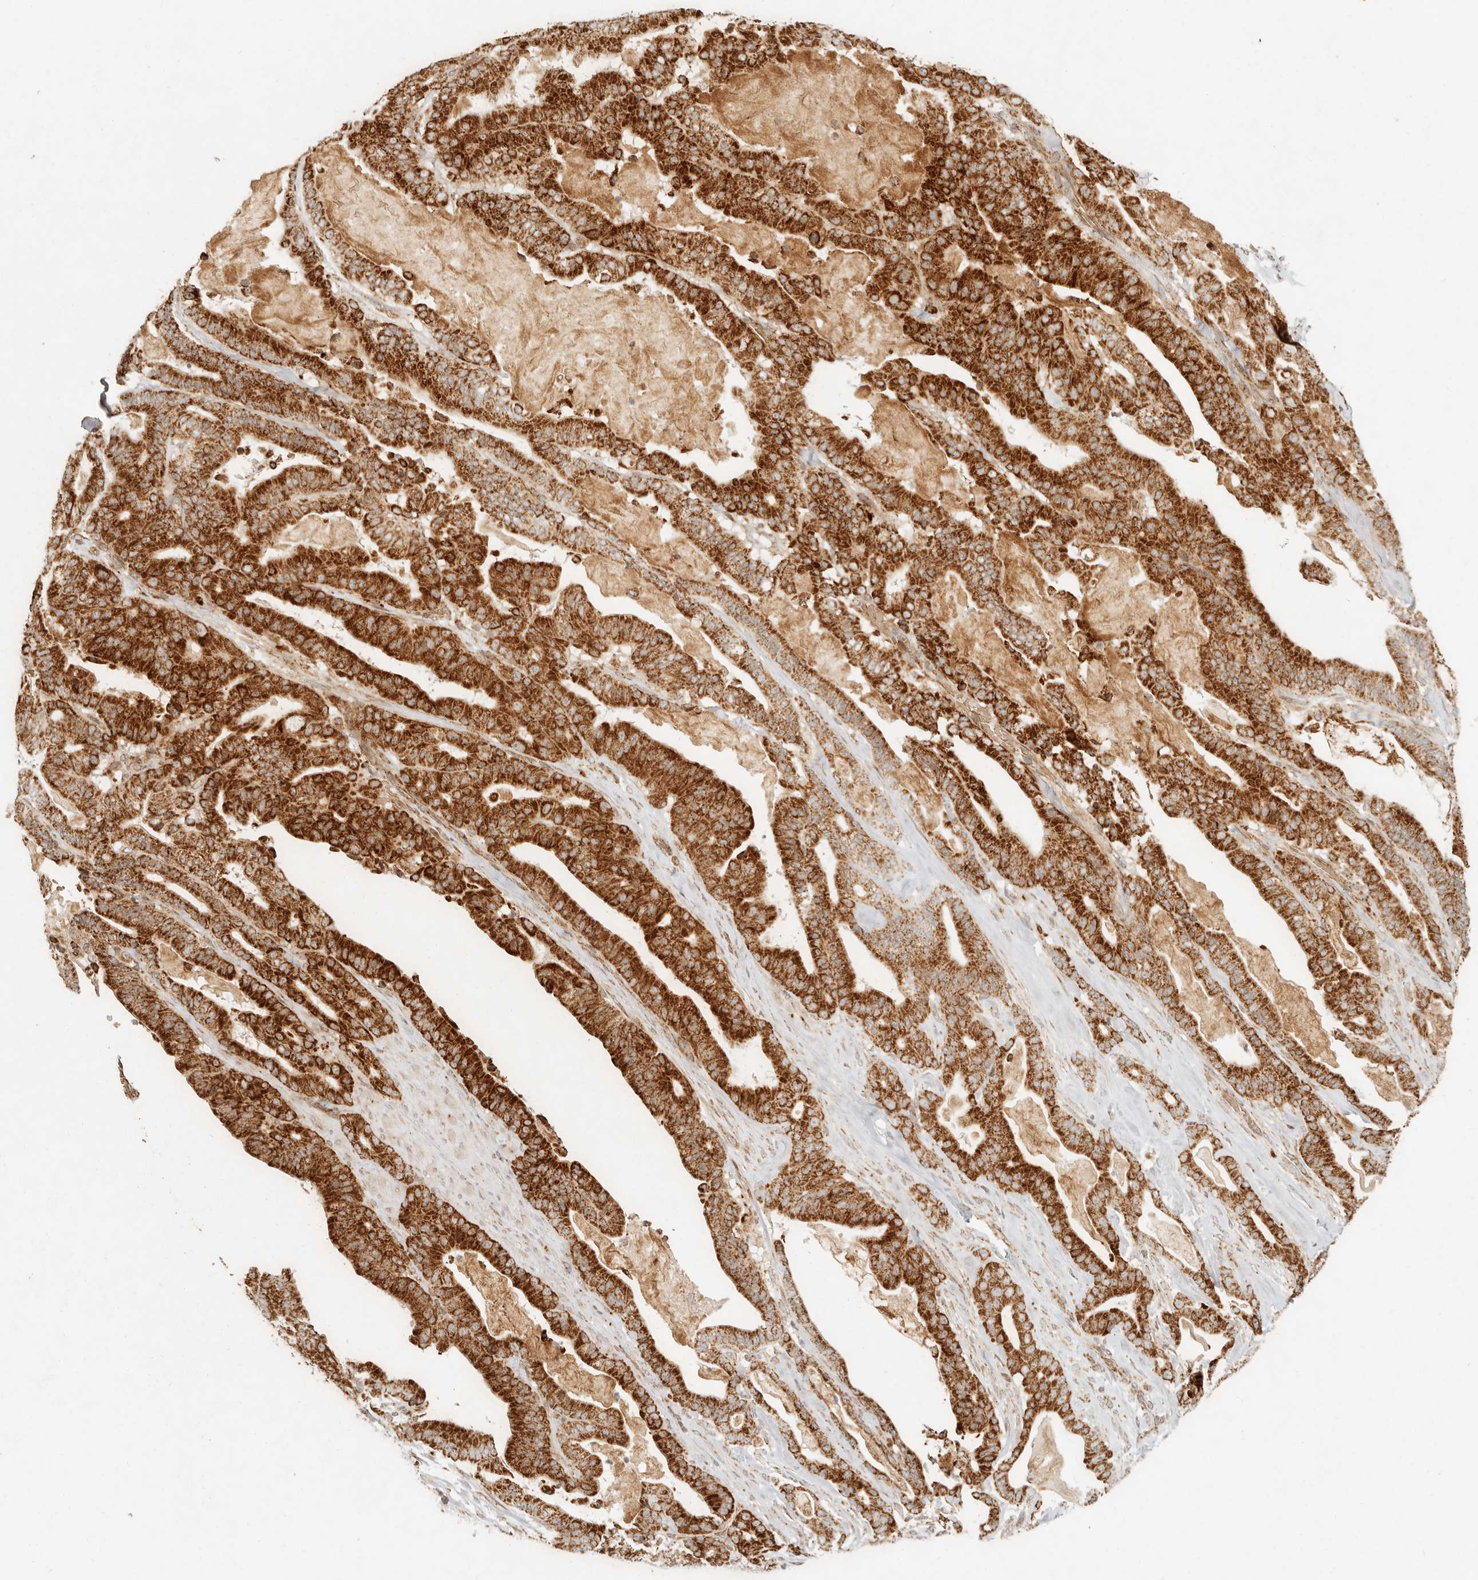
{"staining": {"intensity": "strong", "quantity": ">75%", "location": "cytoplasmic/membranous"}, "tissue": "pancreatic cancer", "cell_type": "Tumor cells", "image_type": "cancer", "snomed": [{"axis": "morphology", "description": "Adenocarcinoma, NOS"}, {"axis": "topography", "description": "Pancreas"}], "caption": "The photomicrograph shows a brown stain indicating the presence of a protein in the cytoplasmic/membranous of tumor cells in pancreatic cancer. (IHC, brightfield microscopy, high magnification).", "gene": "MRPL55", "patient": {"sex": "male", "age": 63}}